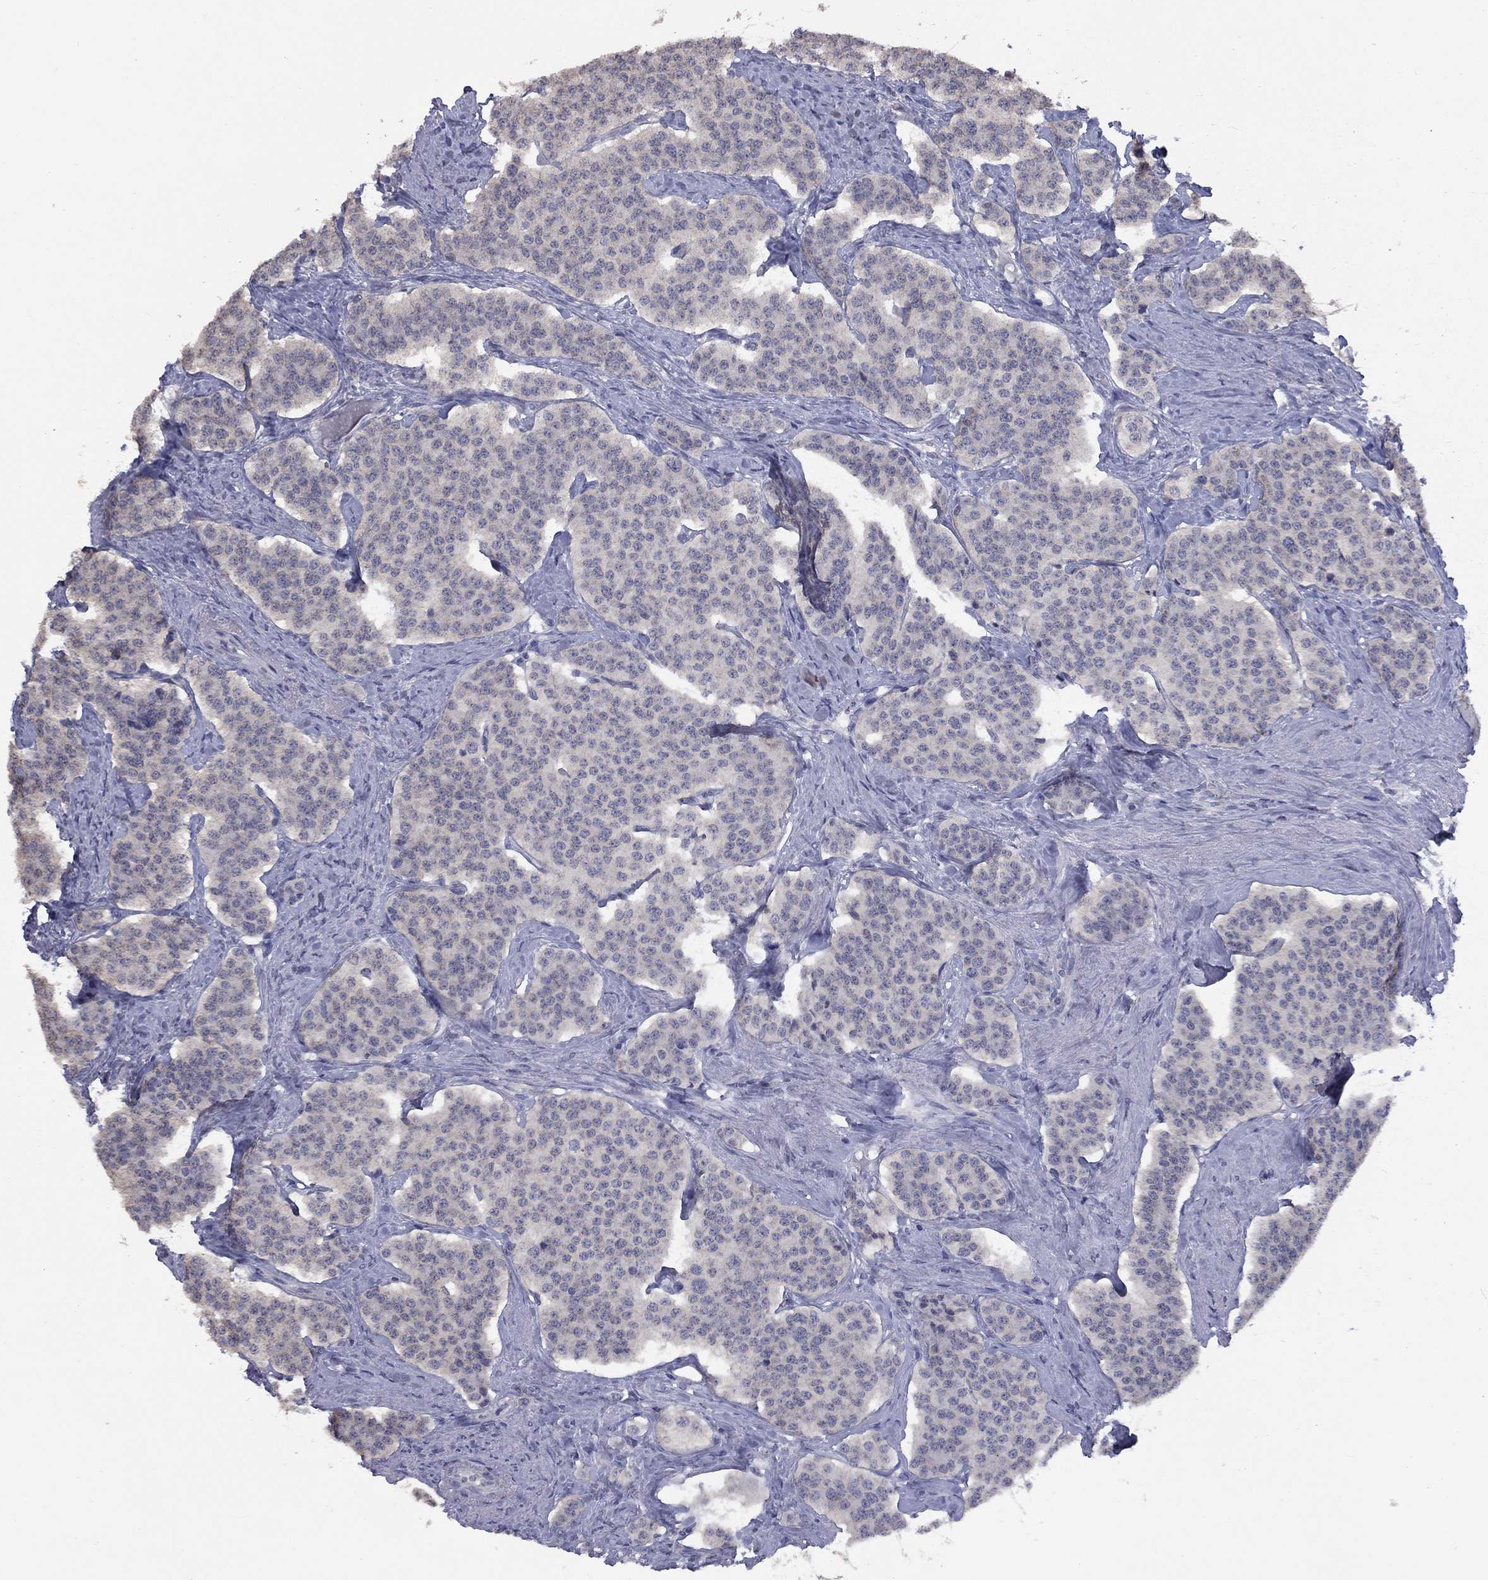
{"staining": {"intensity": "negative", "quantity": "none", "location": "none"}, "tissue": "carcinoid", "cell_type": "Tumor cells", "image_type": "cancer", "snomed": [{"axis": "morphology", "description": "Carcinoid, malignant, NOS"}, {"axis": "topography", "description": "Small intestine"}], "caption": "Immunohistochemistry (IHC) histopathology image of human carcinoid (malignant) stained for a protein (brown), which displays no positivity in tumor cells.", "gene": "SPATA33", "patient": {"sex": "female", "age": 58}}